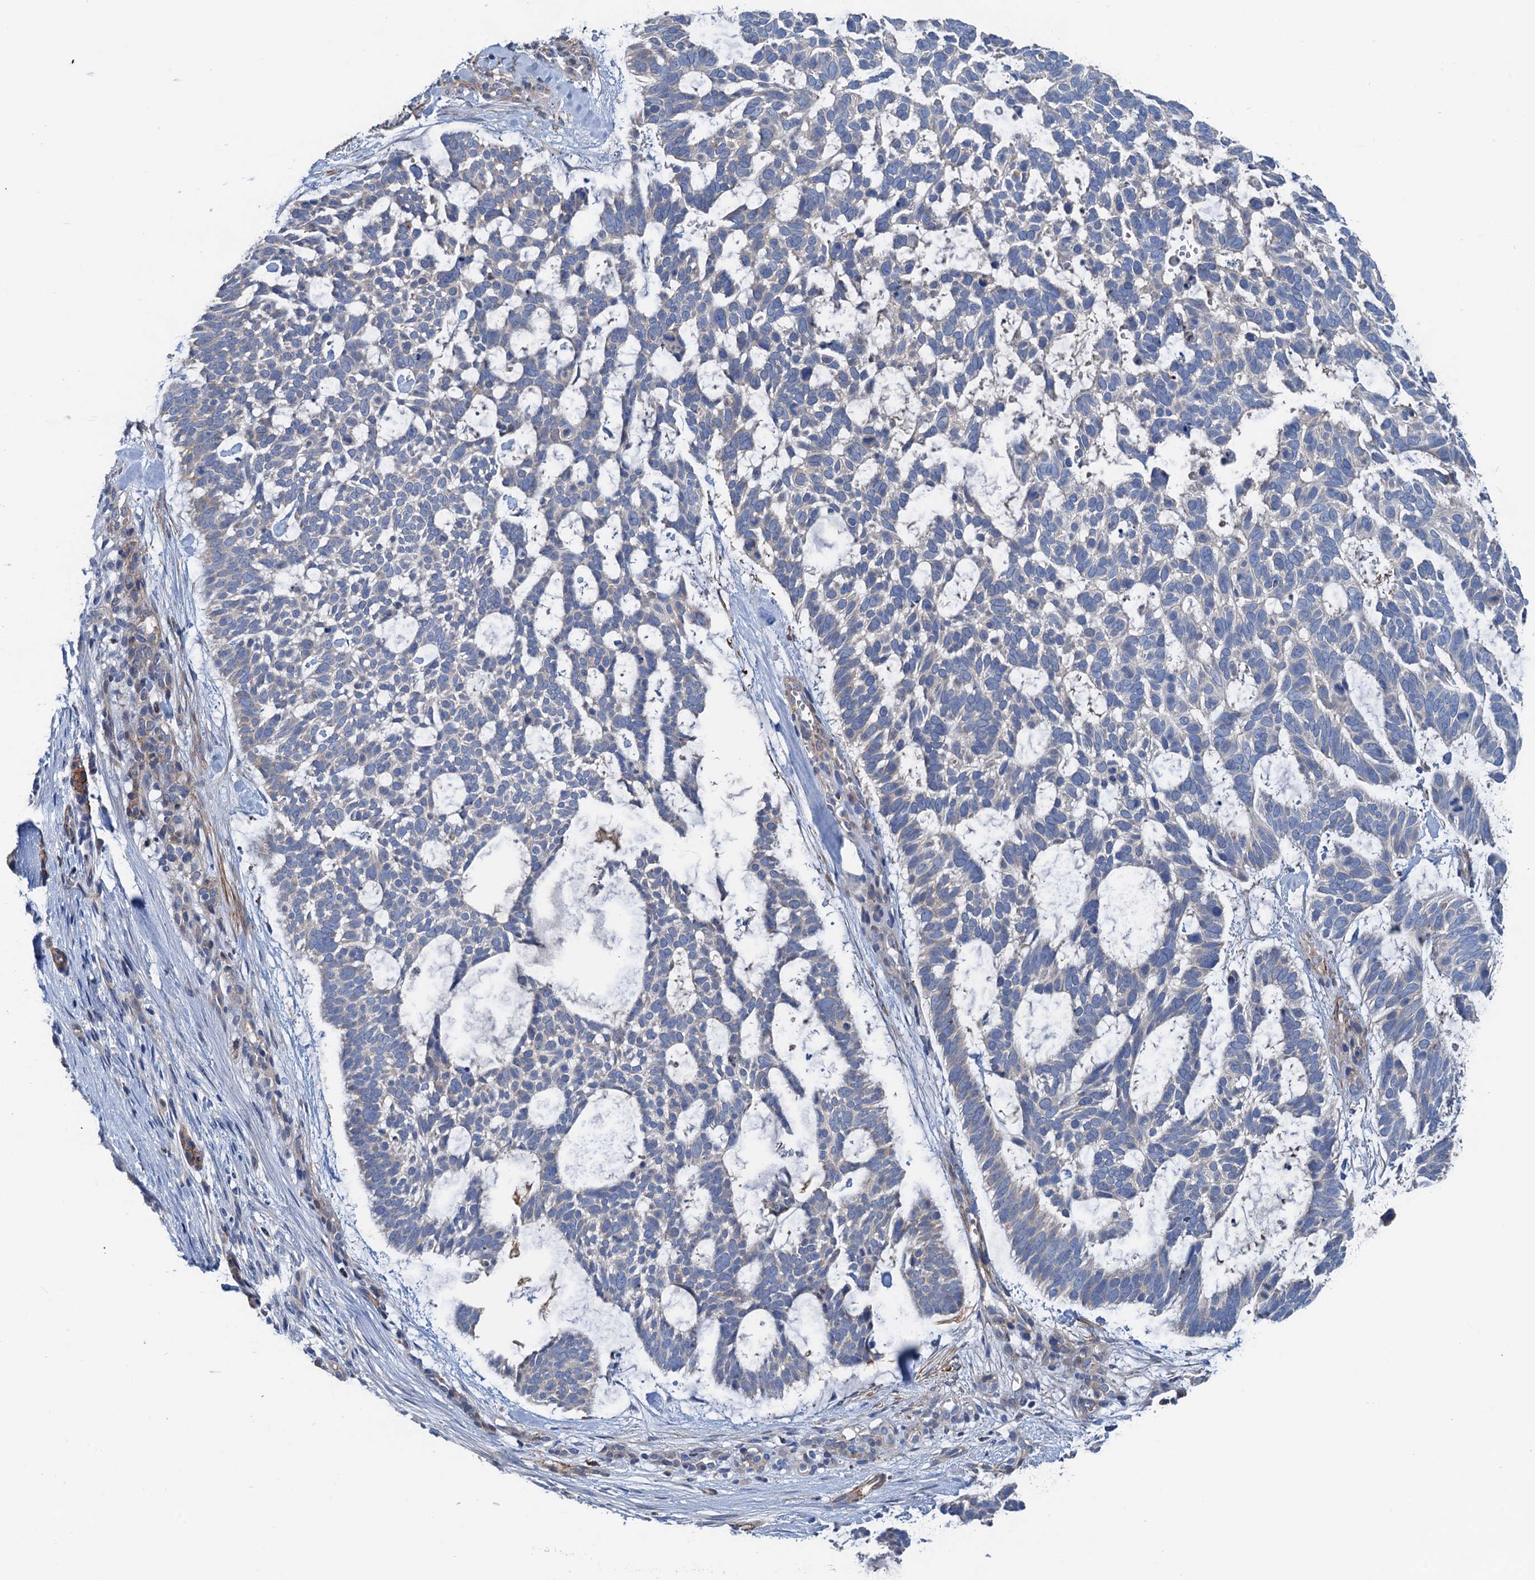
{"staining": {"intensity": "negative", "quantity": "none", "location": "none"}, "tissue": "skin cancer", "cell_type": "Tumor cells", "image_type": "cancer", "snomed": [{"axis": "morphology", "description": "Basal cell carcinoma"}, {"axis": "topography", "description": "Skin"}], "caption": "Immunohistochemistry histopathology image of neoplastic tissue: human skin cancer stained with DAB reveals no significant protein positivity in tumor cells. The staining was performed using DAB (3,3'-diaminobenzidine) to visualize the protein expression in brown, while the nuclei were stained in blue with hematoxylin (Magnification: 20x).", "gene": "CSTPP1", "patient": {"sex": "male", "age": 88}}